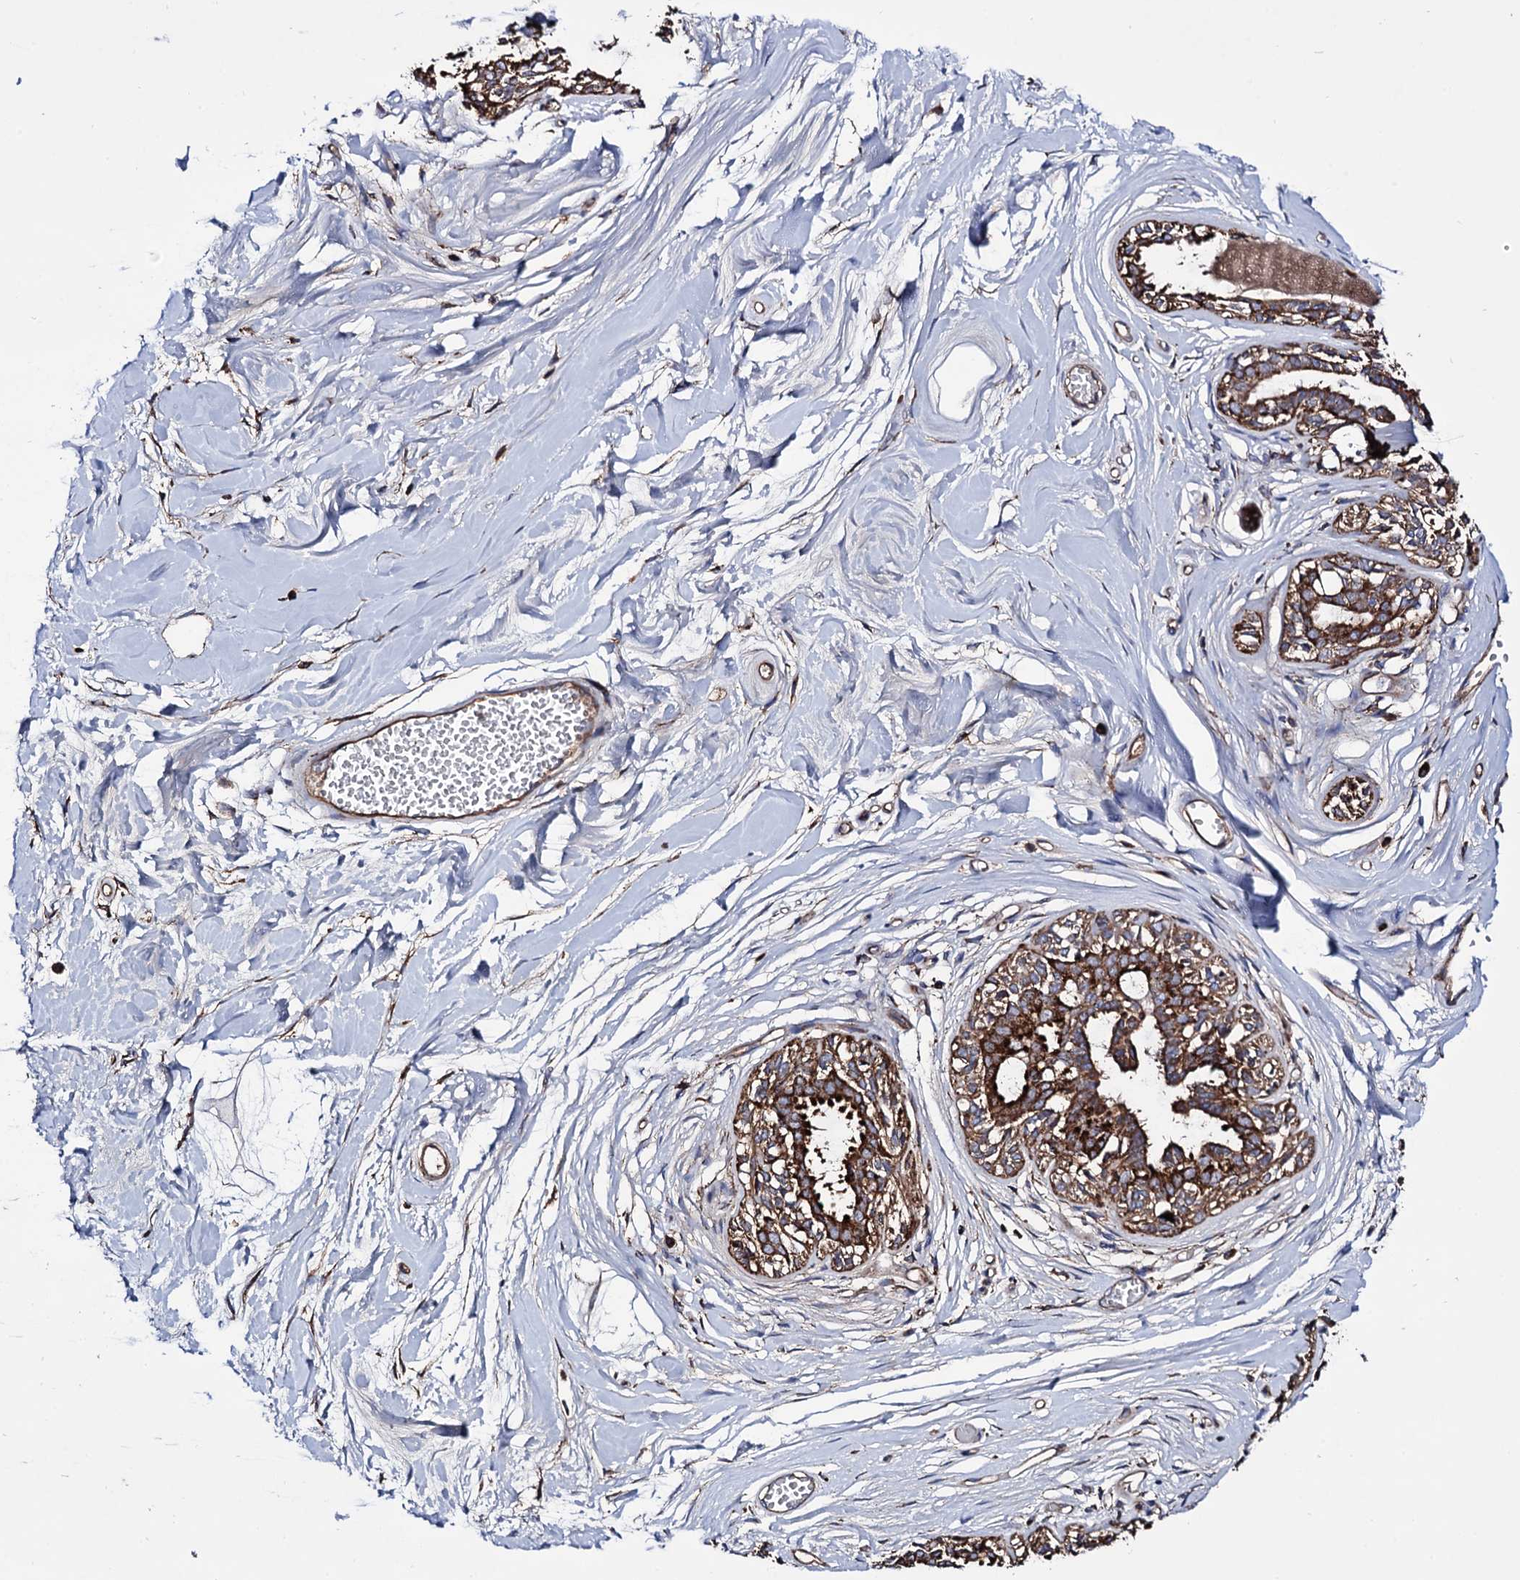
{"staining": {"intensity": "negative", "quantity": "none", "location": "none"}, "tissue": "breast", "cell_type": "Adipocytes", "image_type": "normal", "snomed": [{"axis": "morphology", "description": "Normal tissue, NOS"}, {"axis": "topography", "description": "Breast"}], "caption": "Immunohistochemistry of unremarkable breast displays no expression in adipocytes.", "gene": "IQCH", "patient": {"sex": "female", "age": 45}}